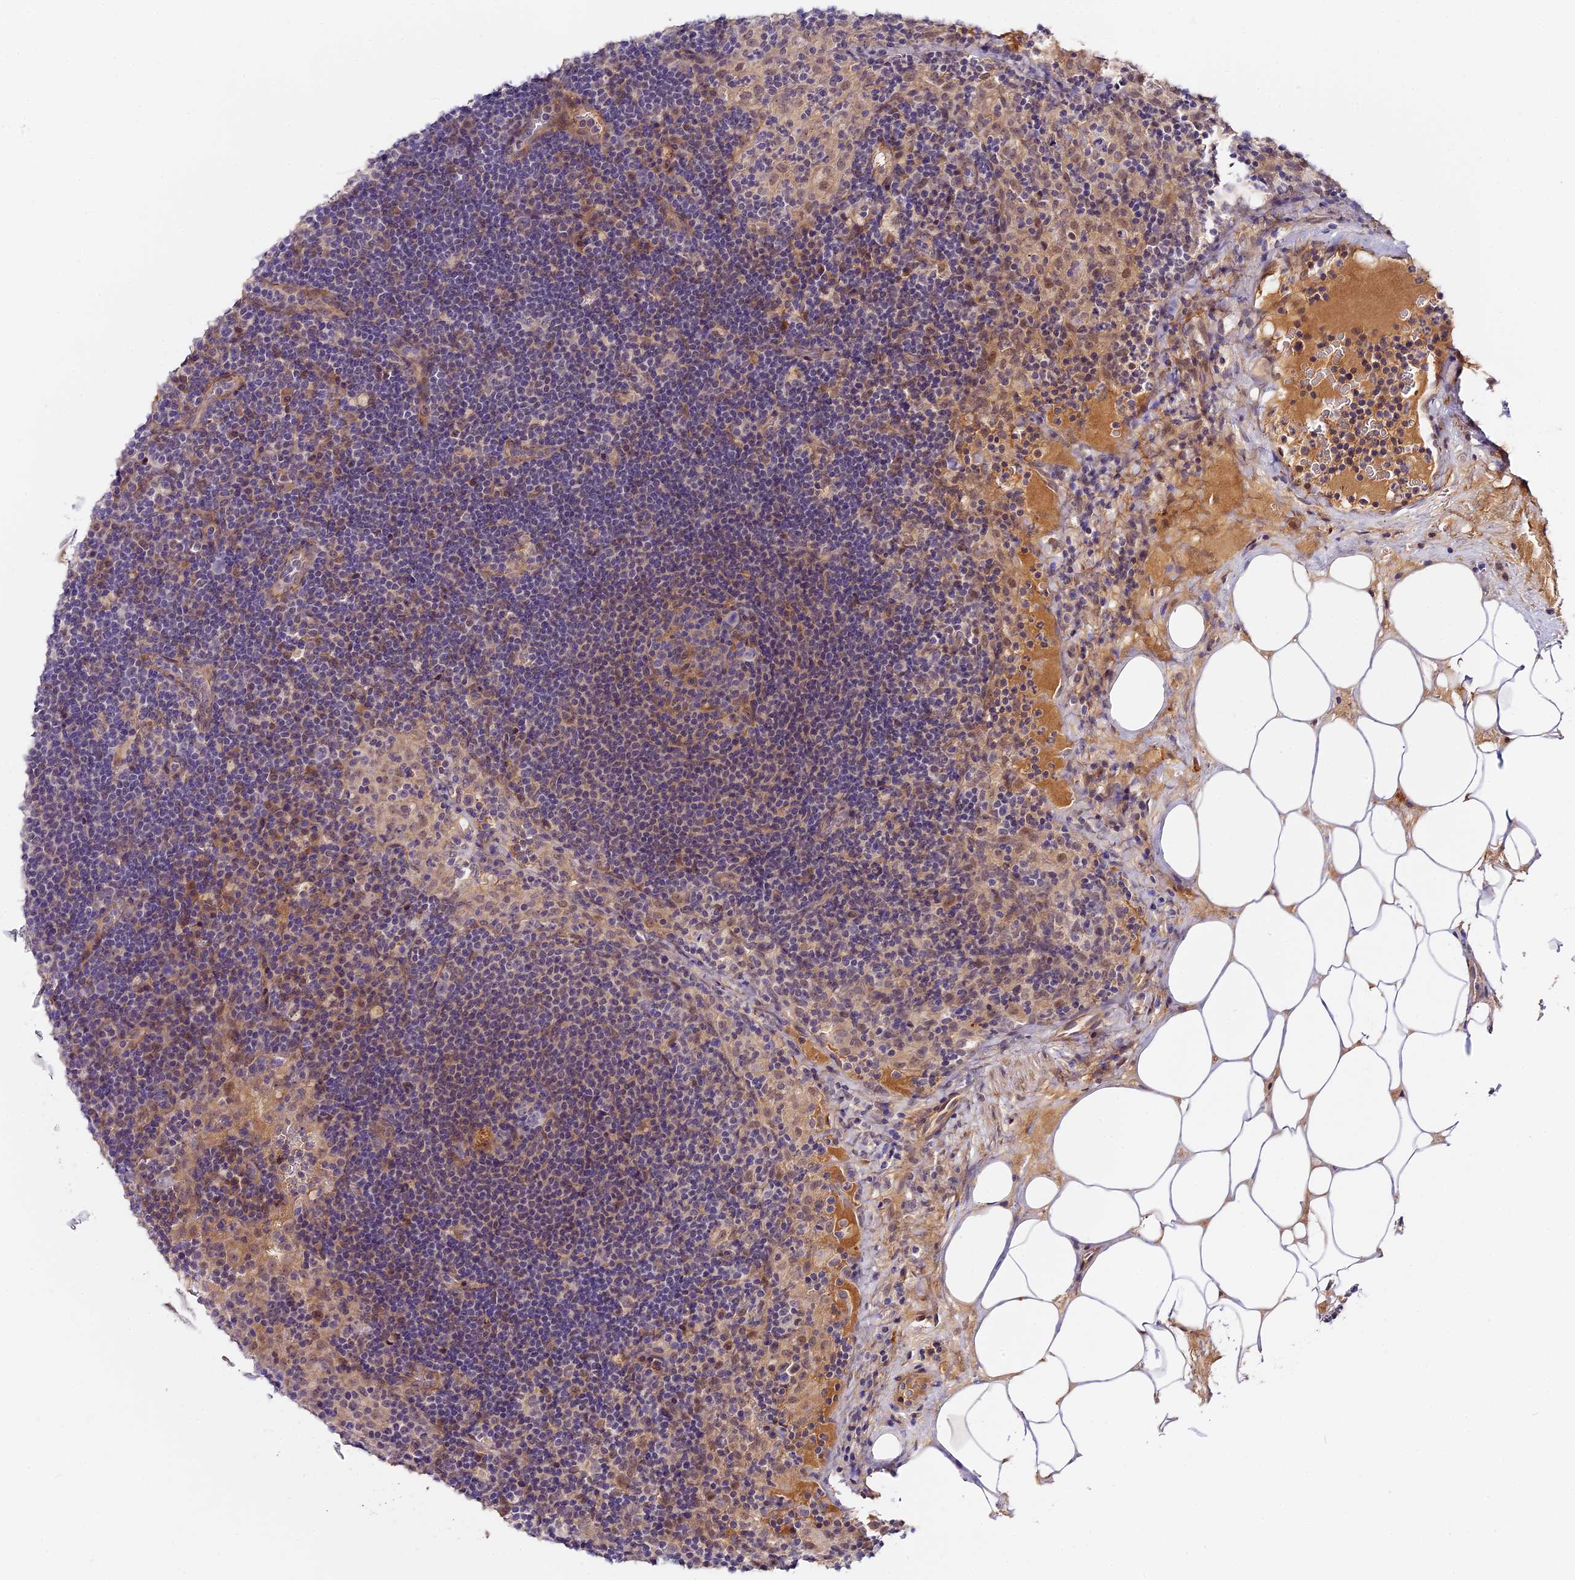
{"staining": {"intensity": "weak", "quantity": "<25%", "location": "nuclear"}, "tissue": "lymph node", "cell_type": "Germinal center cells", "image_type": "normal", "snomed": [{"axis": "morphology", "description": "Normal tissue, NOS"}, {"axis": "topography", "description": "Lymph node"}], "caption": "IHC of unremarkable human lymph node displays no expression in germinal center cells. (DAB immunohistochemistry with hematoxylin counter stain).", "gene": "IMPACT", "patient": {"sex": "female", "age": 70}}